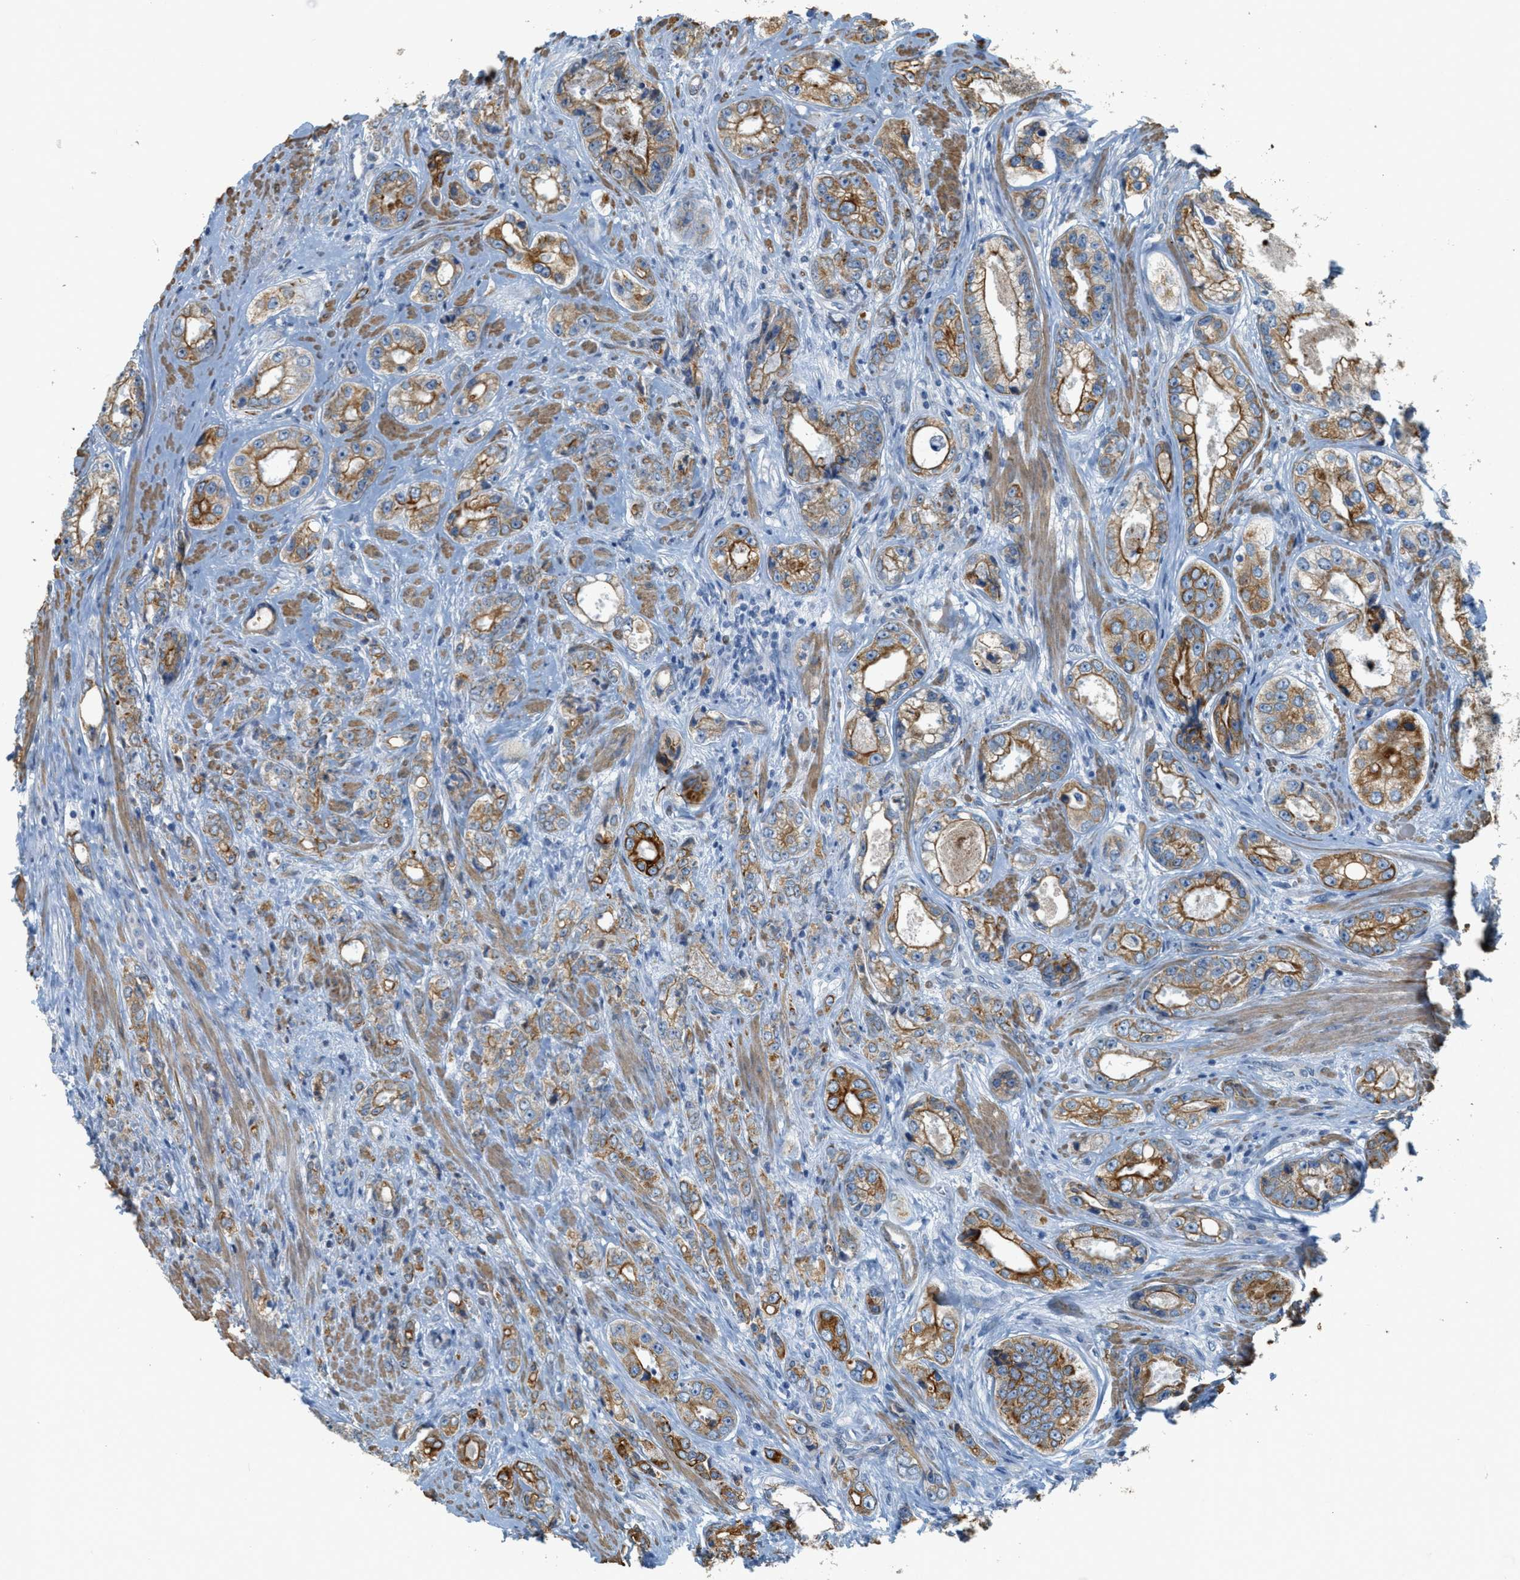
{"staining": {"intensity": "strong", "quantity": ">75%", "location": "cytoplasmic/membranous"}, "tissue": "prostate cancer", "cell_type": "Tumor cells", "image_type": "cancer", "snomed": [{"axis": "morphology", "description": "Adenocarcinoma, High grade"}, {"axis": "topography", "description": "Prostate"}], "caption": "This micrograph demonstrates prostate adenocarcinoma (high-grade) stained with IHC to label a protein in brown. The cytoplasmic/membranous of tumor cells show strong positivity for the protein. Nuclei are counter-stained blue.", "gene": "MRS2", "patient": {"sex": "male", "age": 61}}